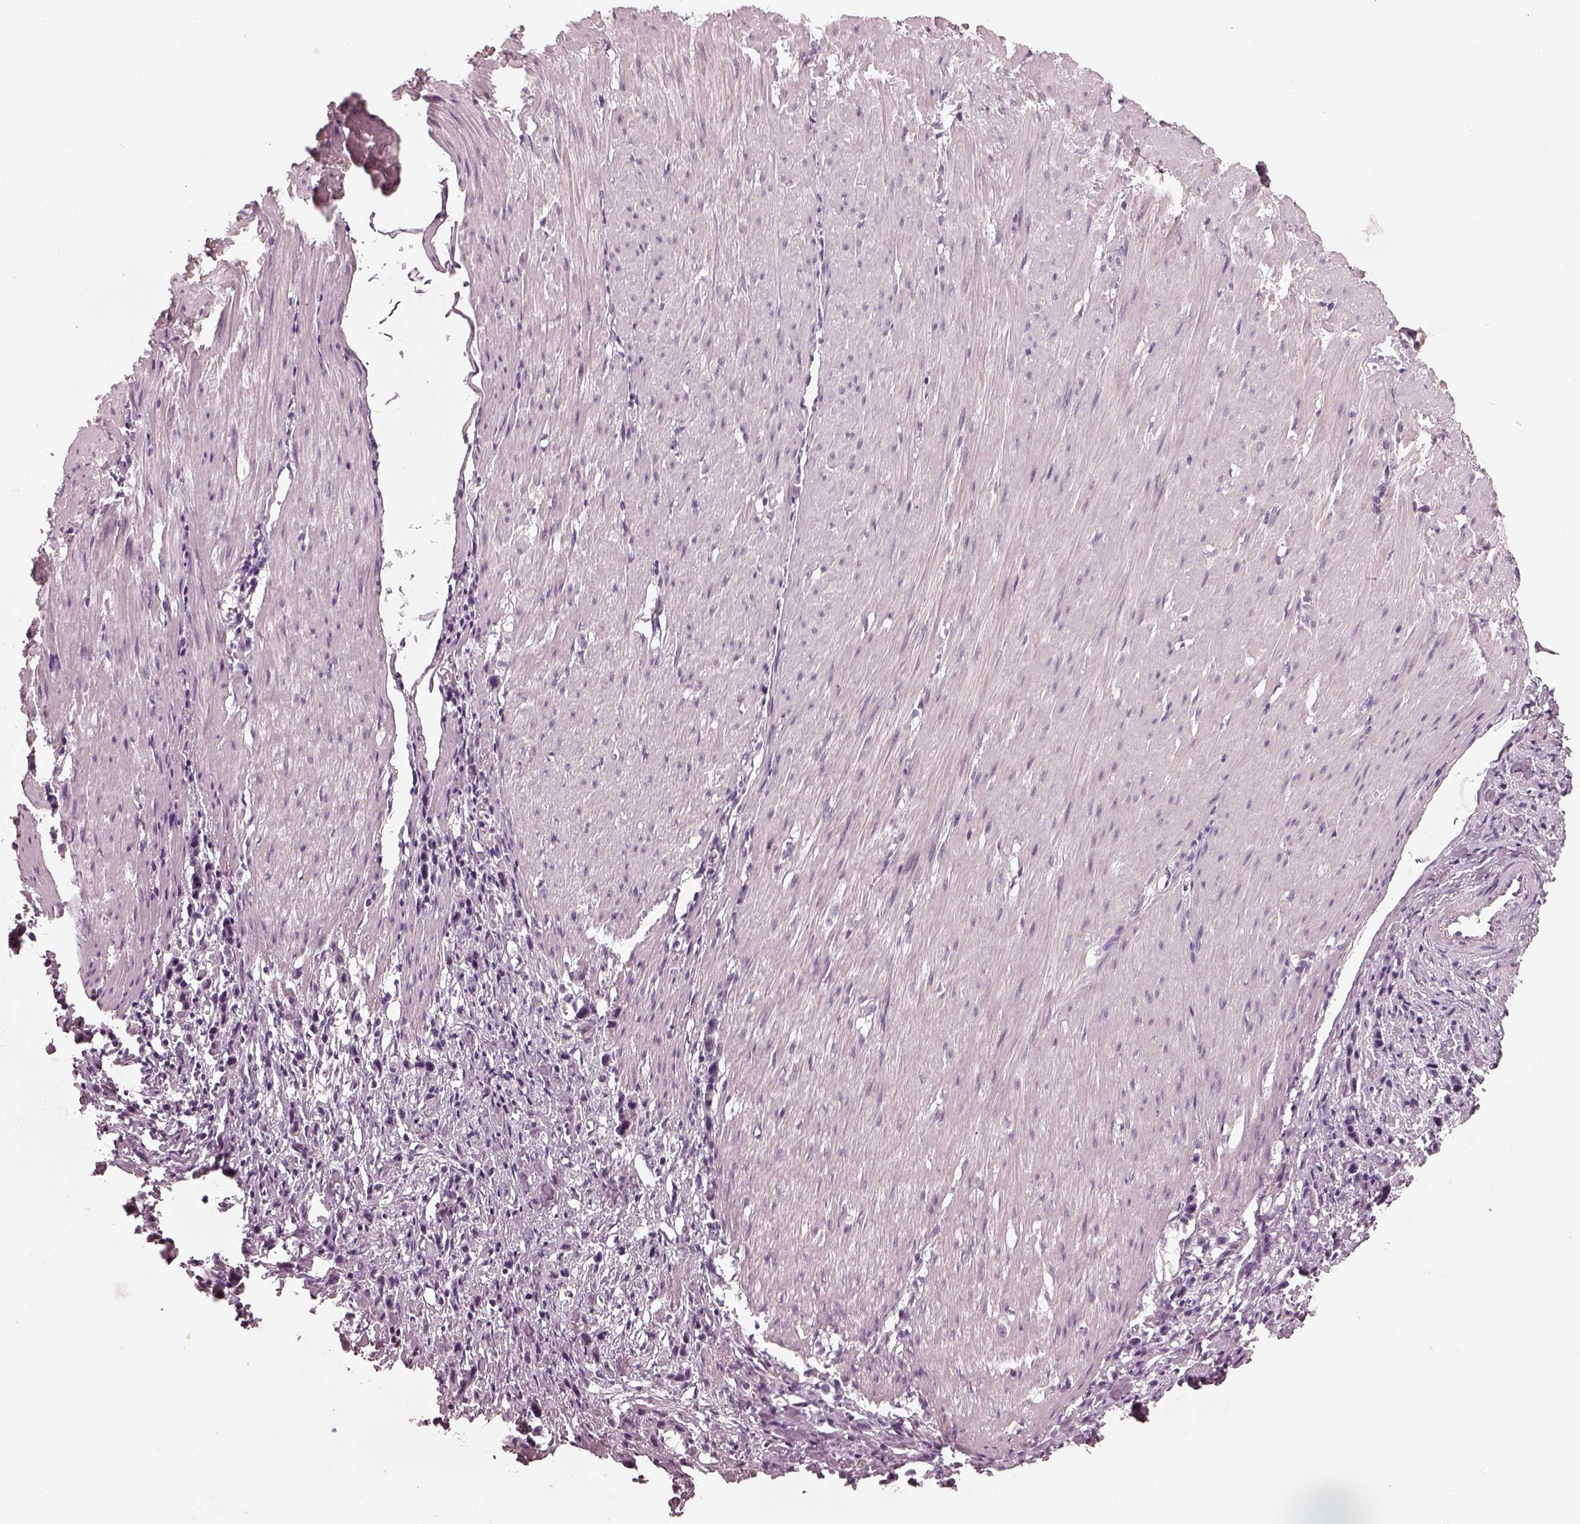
{"staining": {"intensity": "negative", "quantity": "none", "location": "none"}, "tissue": "stomach cancer", "cell_type": "Tumor cells", "image_type": "cancer", "snomed": [{"axis": "morphology", "description": "Adenocarcinoma, NOS"}, {"axis": "topography", "description": "Stomach"}], "caption": "Immunohistochemistry photomicrograph of stomach cancer stained for a protein (brown), which exhibits no staining in tumor cells.", "gene": "EGR4", "patient": {"sex": "male", "age": 47}}